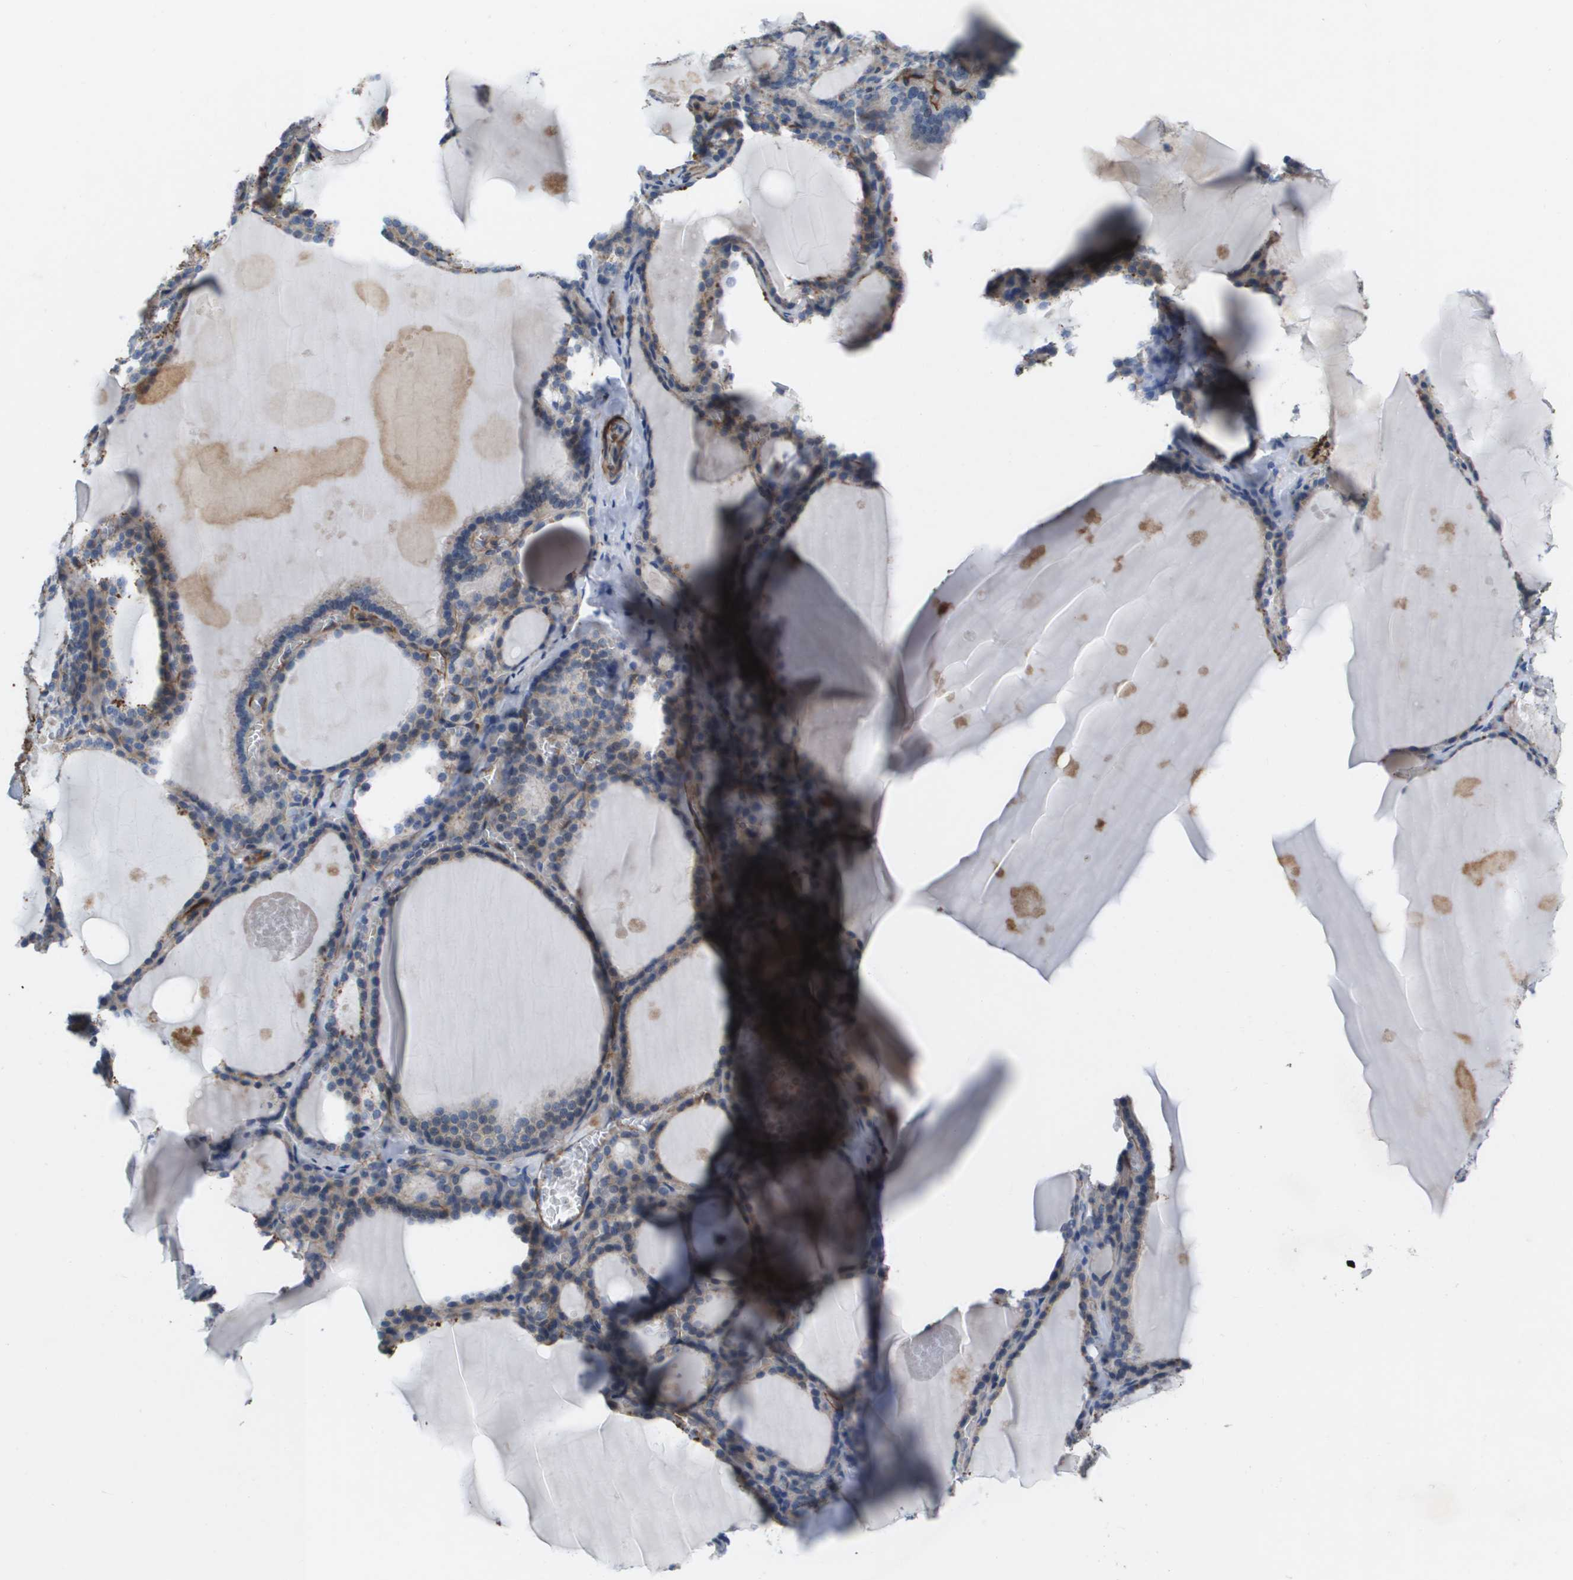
{"staining": {"intensity": "weak", "quantity": "<25%", "location": "cytoplasmic/membranous"}, "tissue": "thyroid gland", "cell_type": "Glandular cells", "image_type": "normal", "snomed": [{"axis": "morphology", "description": "Normal tissue, NOS"}, {"axis": "topography", "description": "Thyroid gland"}], "caption": "Photomicrograph shows no significant protein expression in glandular cells of benign thyroid gland. (Immunohistochemistry, brightfield microscopy, high magnification).", "gene": "LPP", "patient": {"sex": "male", "age": 56}}